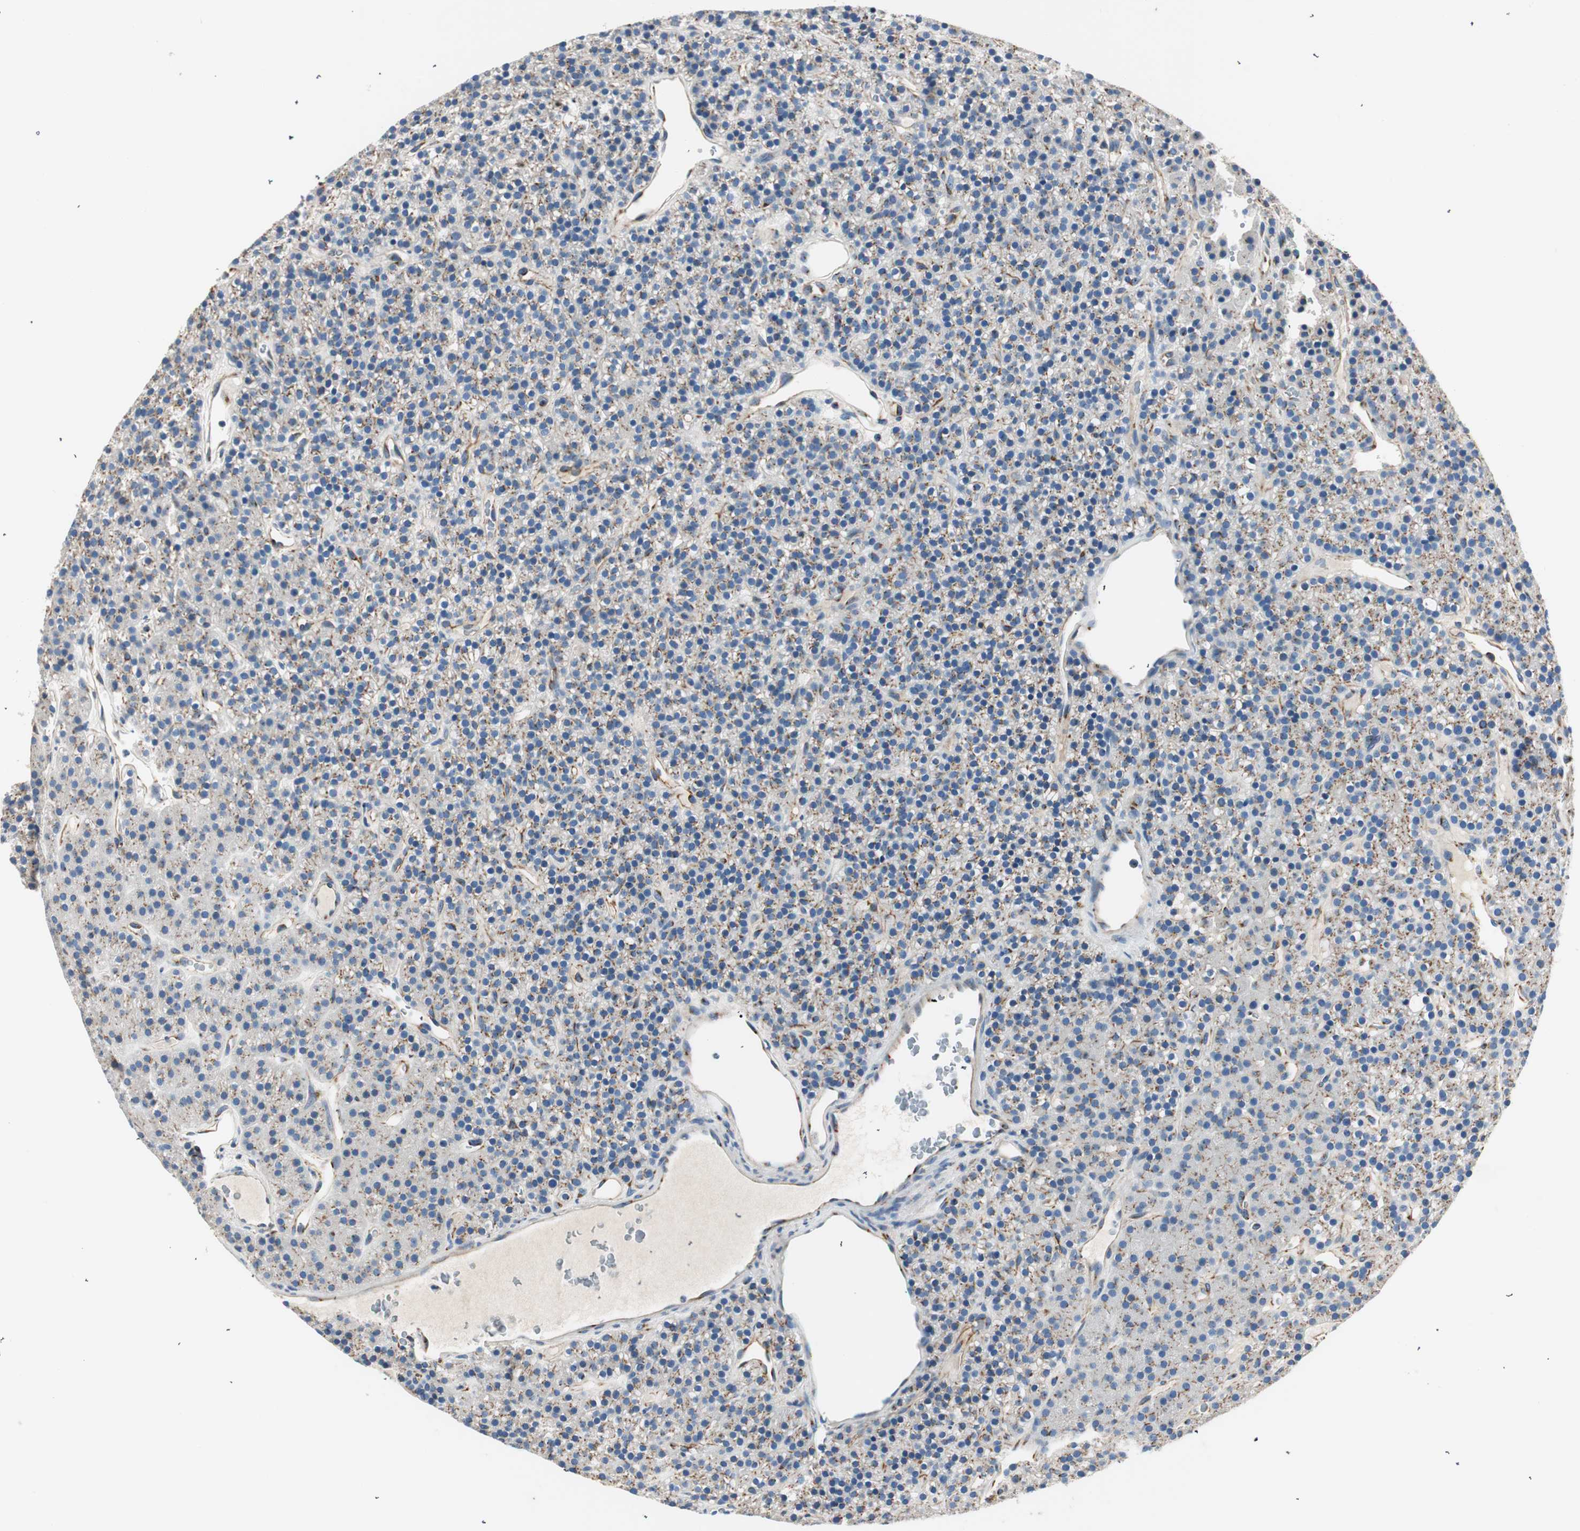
{"staining": {"intensity": "moderate", "quantity": ">75%", "location": "cytoplasmic/membranous"}, "tissue": "parathyroid gland", "cell_type": "Glandular cells", "image_type": "normal", "snomed": [{"axis": "morphology", "description": "Normal tissue, NOS"}, {"axis": "morphology", "description": "Hyperplasia, NOS"}, {"axis": "topography", "description": "Parathyroid gland"}], "caption": "DAB immunohistochemical staining of benign human parathyroid gland shows moderate cytoplasmic/membranous protein expression in about >75% of glandular cells.", "gene": "TMF1", "patient": {"sex": "male", "age": 44}}